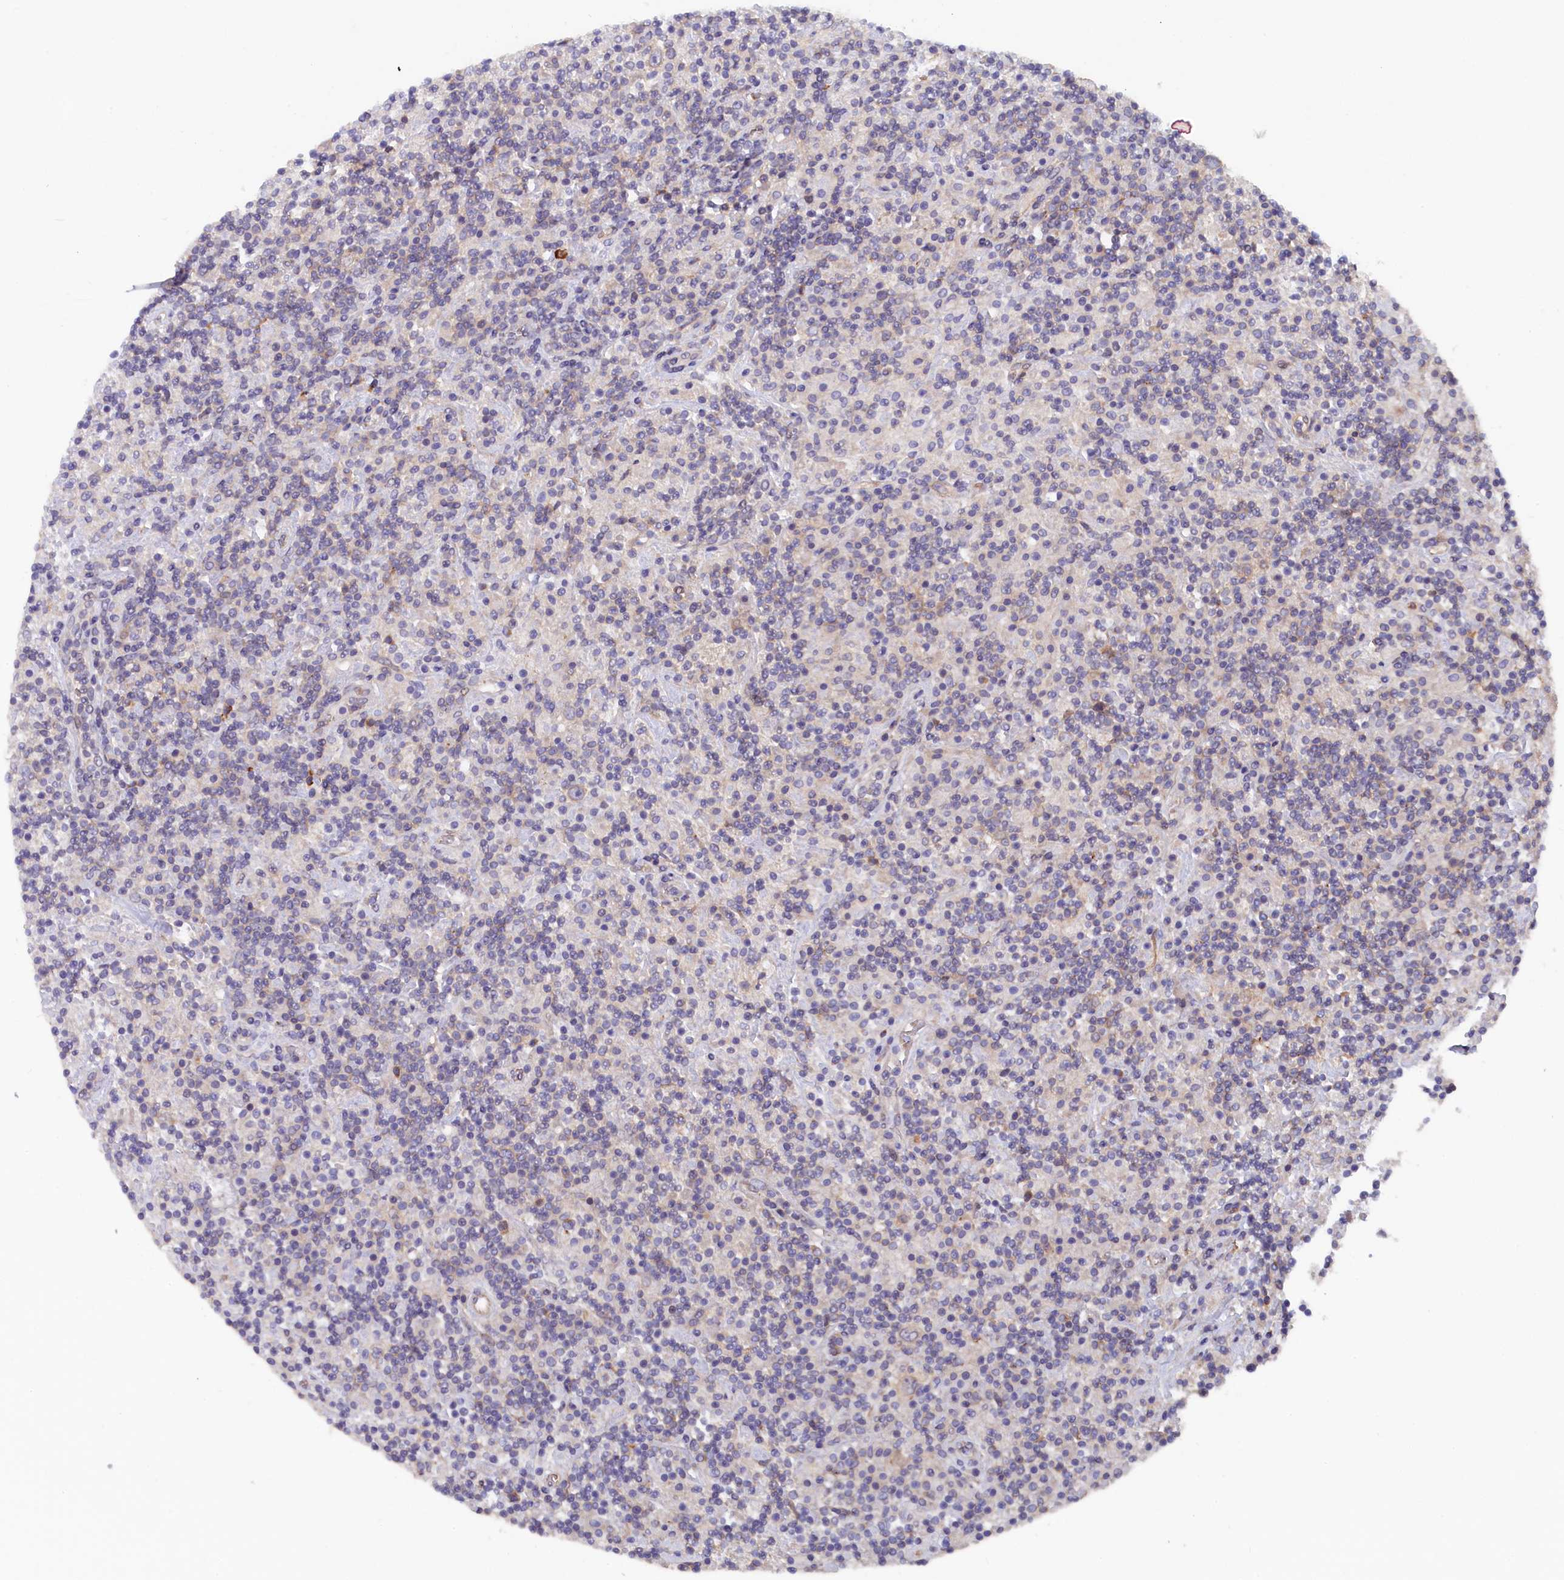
{"staining": {"intensity": "negative", "quantity": "none", "location": "none"}, "tissue": "lymphoma", "cell_type": "Tumor cells", "image_type": "cancer", "snomed": [{"axis": "morphology", "description": "Hodgkin's disease, NOS"}, {"axis": "topography", "description": "Lymph node"}], "caption": "Hodgkin's disease stained for a protein using immunohistochemistry (IHC) displays no positivity tumor cells.", "gene": "JPT2", "patient": {"sex": "male", "age": 70}}